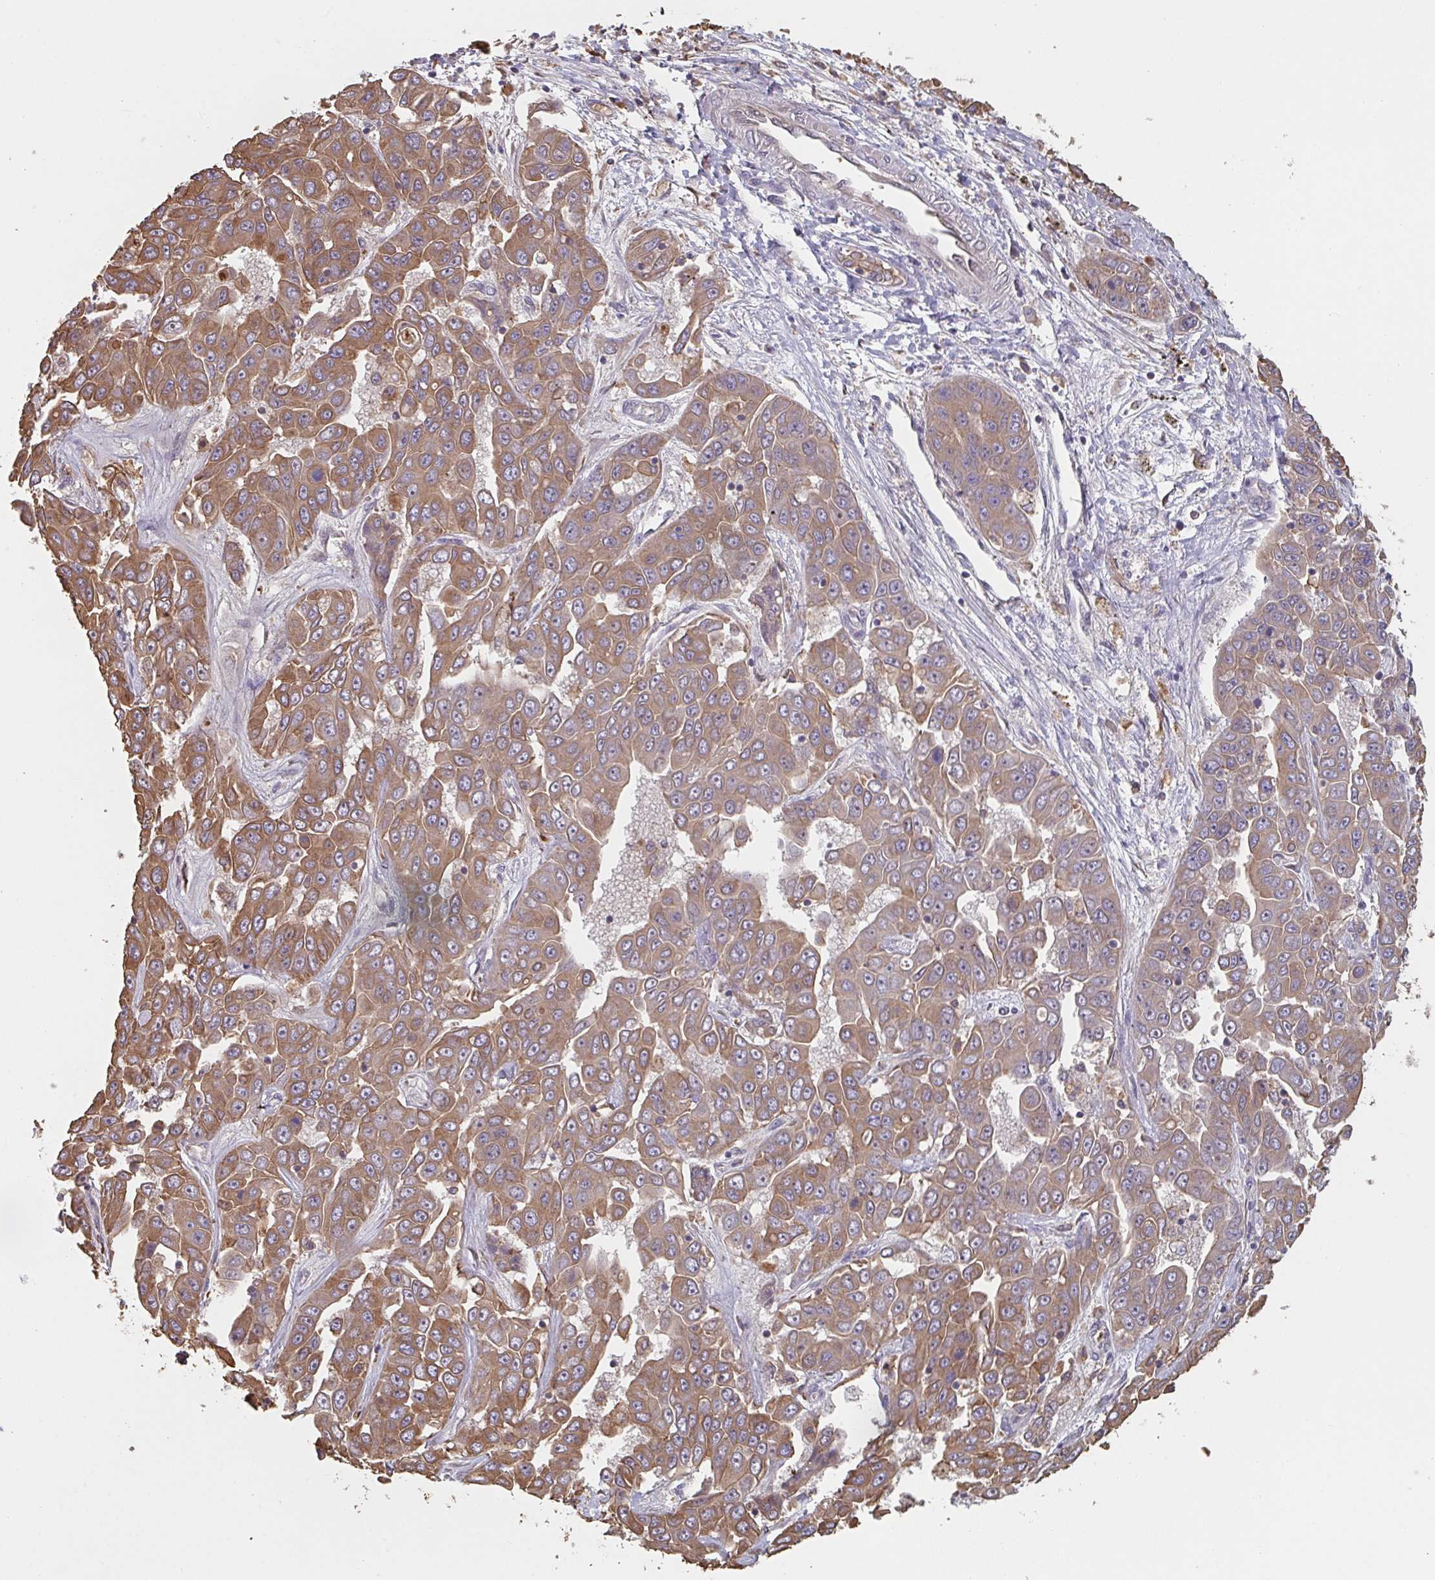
{"staining": {"intensity": "moderate", "quantity": ">75%", "location": "cytoplasmic/membranous"}, "tissue": "liver cancer", "cell_type": "Tumor cells", "image_type": "cancer", "snomed": [{"axis": "morphology", "description": "Cholangiocarcinoma"}, {"axis": "topography", "description": "Liver"}], "caption": "Immunohistochemical staining of human liver cancer (cholangiocarcinoma) displays medium levels of moderate cytoplasmic/membranous protein positivity in about >75% of tumor cells.", "gene": "POLG", "patient": {"sex": "female", "age": 52}}